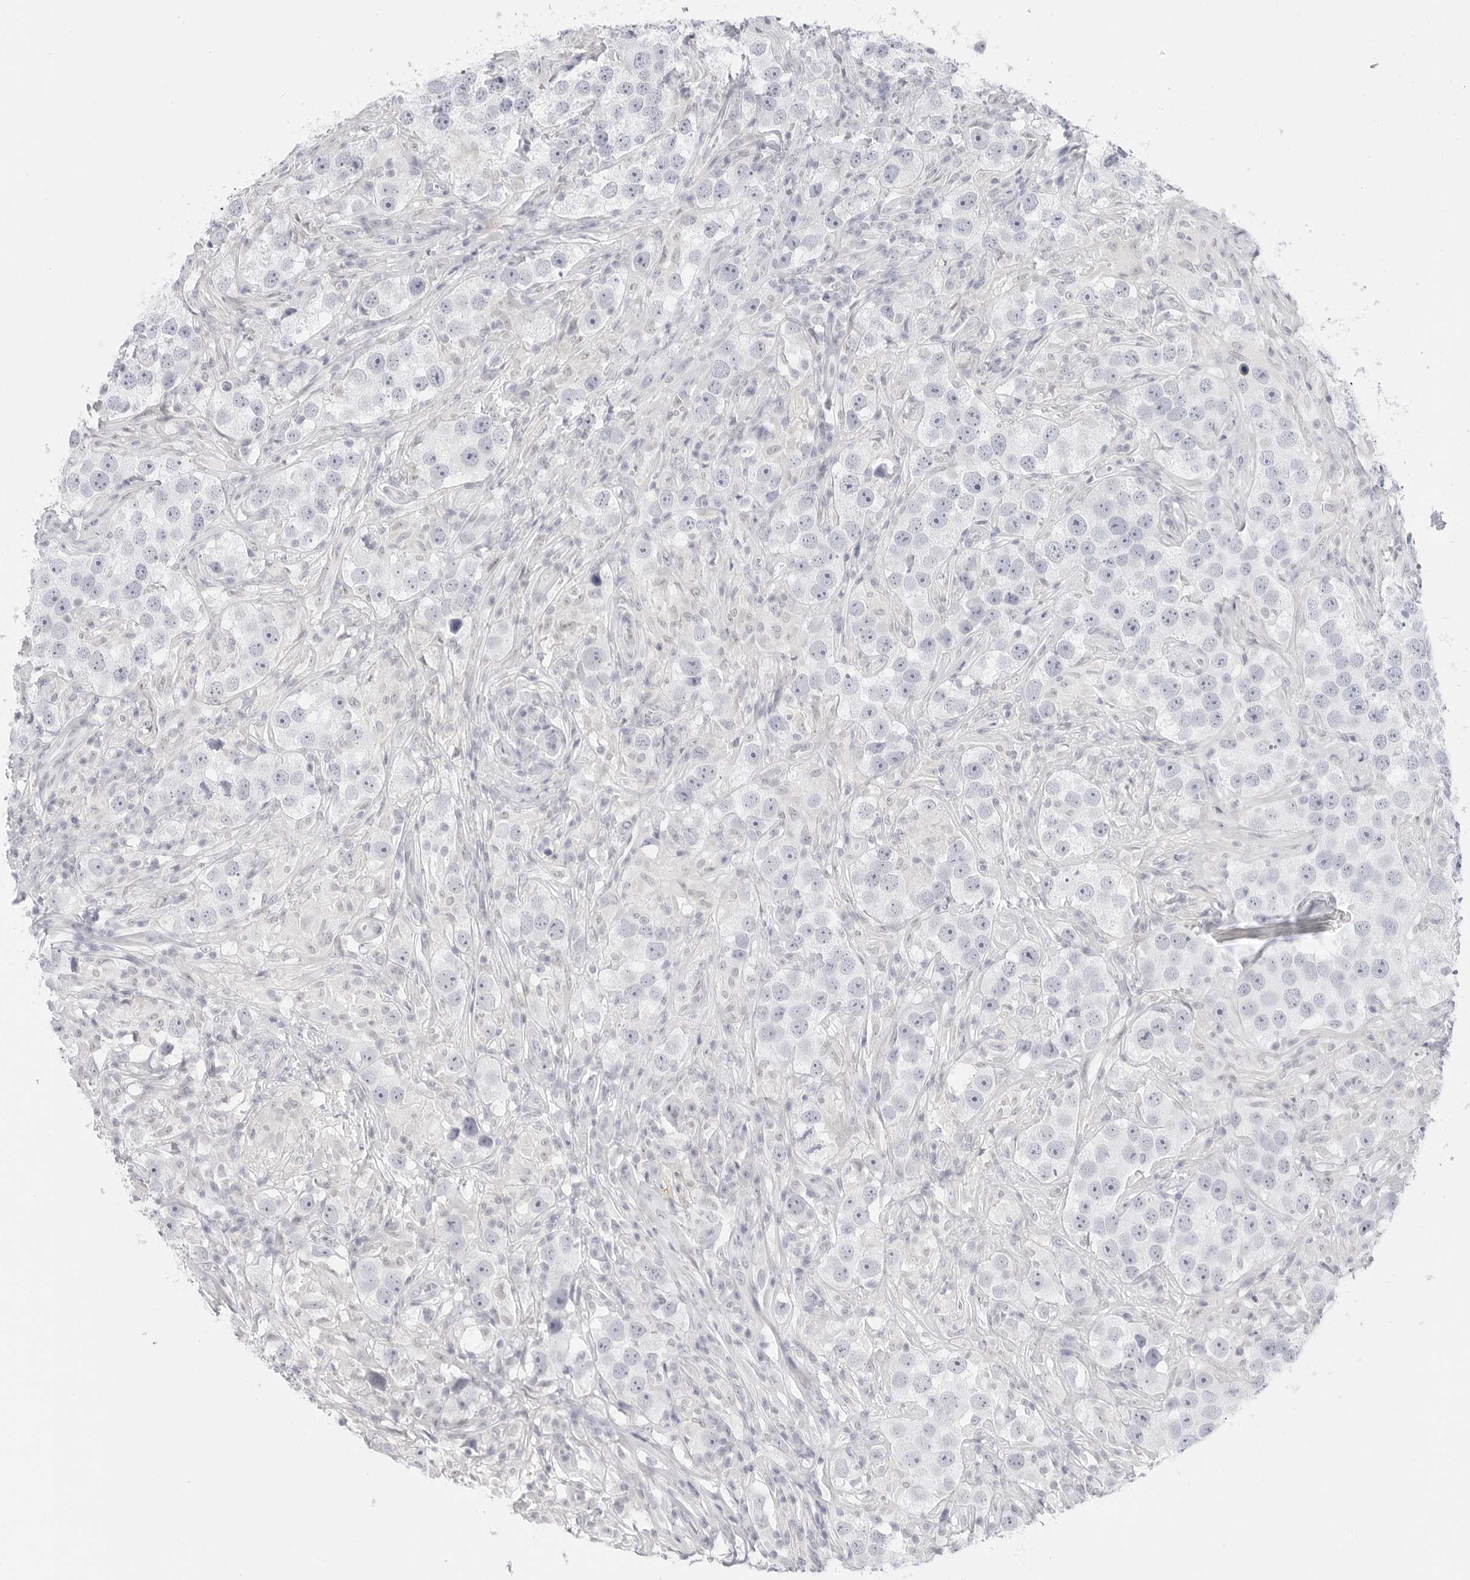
{"staining": {"intensity": "negative", "quantity": "none", "location": "none"}, "tissue": "testis cancer", "cell_type": "Tumor cells", "image_type": "cancer", "snomed": [{"axis": "morphology", "description": "Seminoma, NOS"}, {"axis": "topography", "description": "Testis"}], "caption": "A high-resolution histopathology image shows immunohistochemistry (IHC) staining of testis cancer, which exhibits no significant positivity in tumor cells. Nuclei are stained in blue.", "gene": "HMGCS2", "patient": {"sex": "male", "age": 49}}